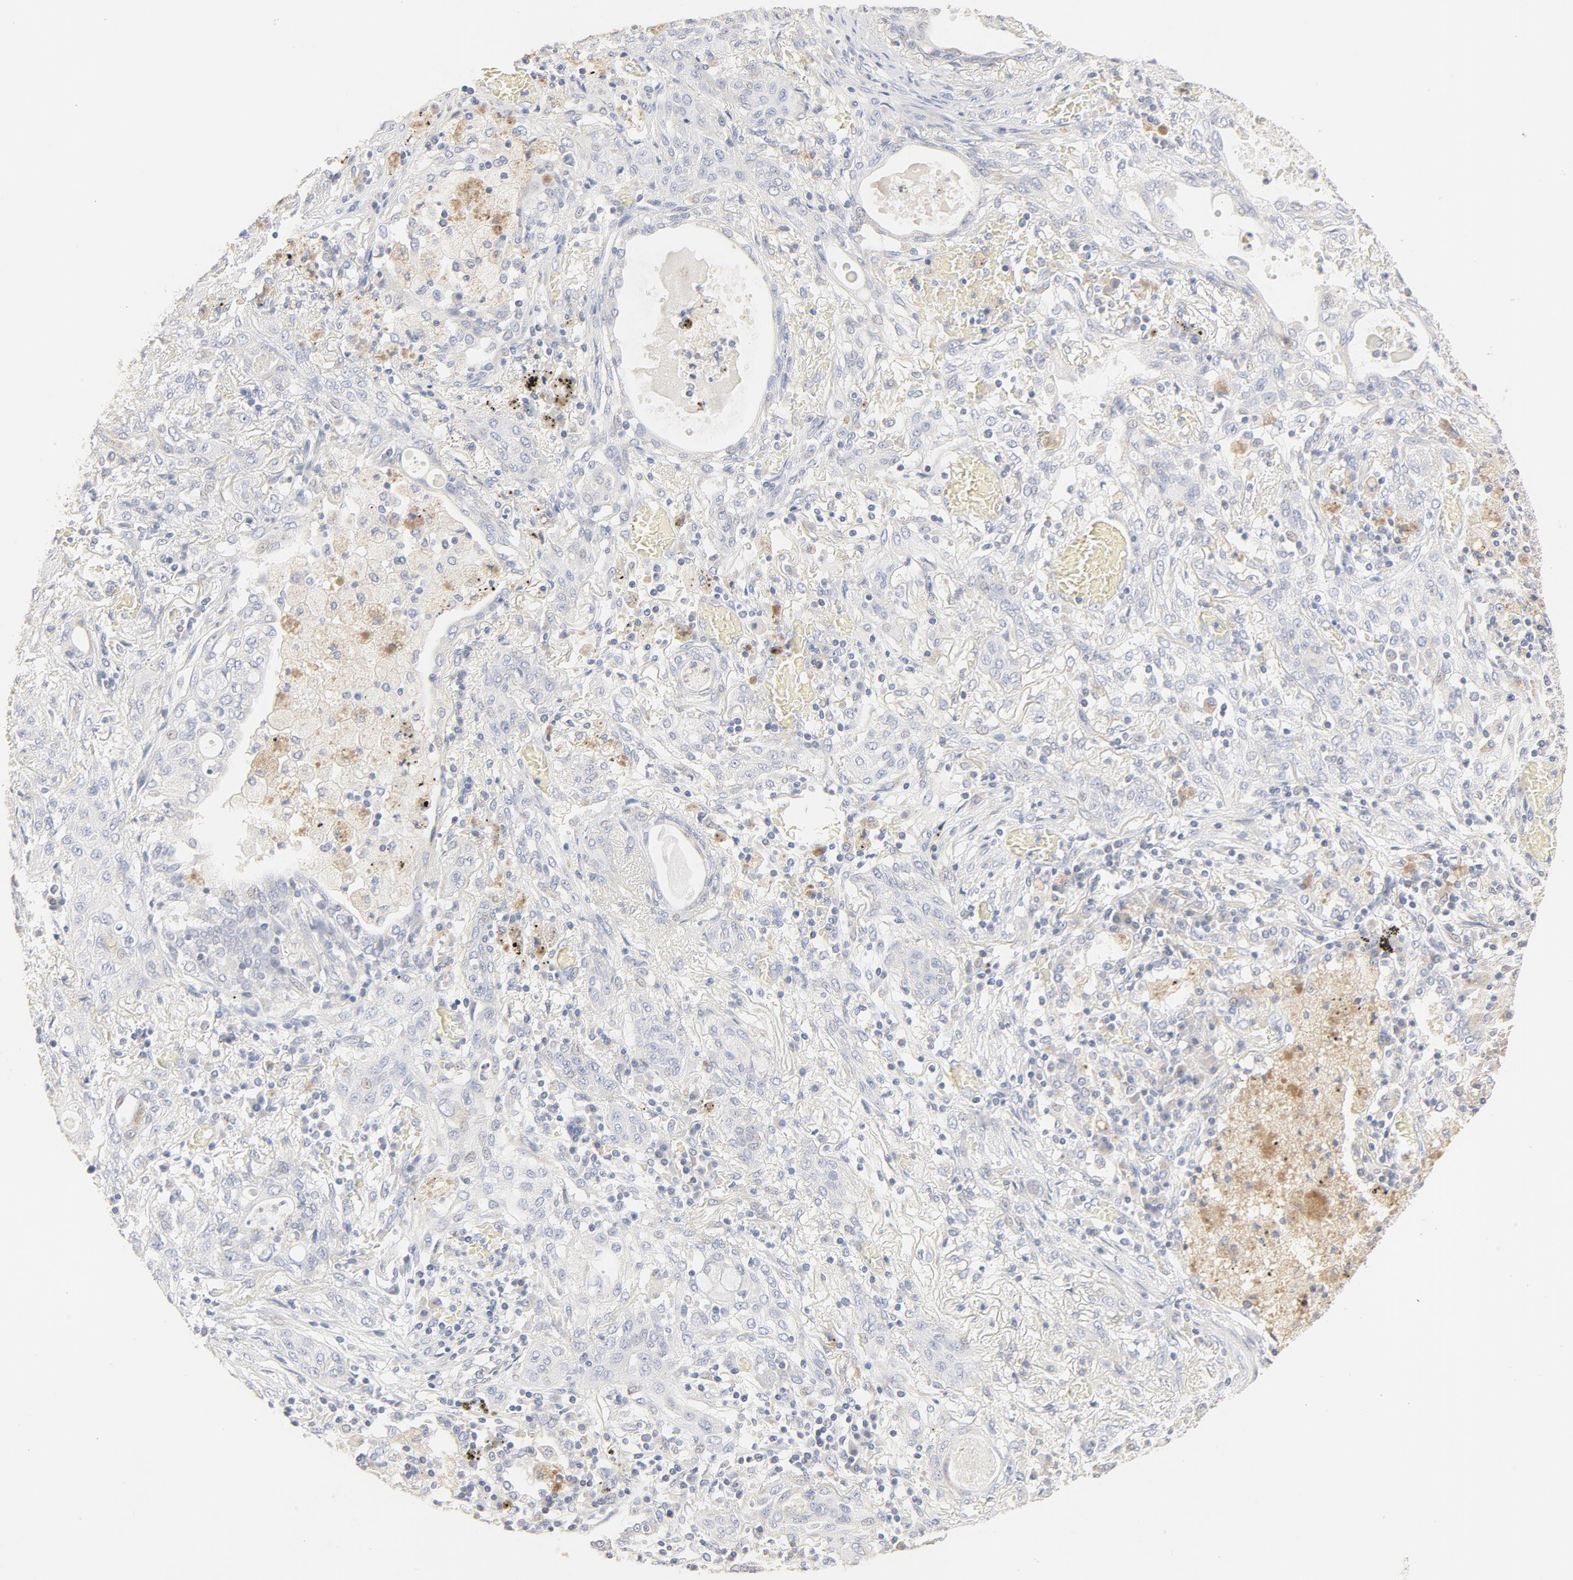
{"staining": {"intensity": "negative", "quantity": "none", "location": "none"}, "tissue": "lung cancer", "cell_type": "Tumor cells", "image_type": "cancer", "snomed": [{"axis": "morphology", "description": "Squamous cell carcinoma, NOS"}, {"axis": "topography", "description": "Lung"}], "caption": "There is no significant positivity in tumor cells of squamous cell carcinoma (lung).", "gene": "FCGBP", "patient": {"sex": "female", "age": 47}}